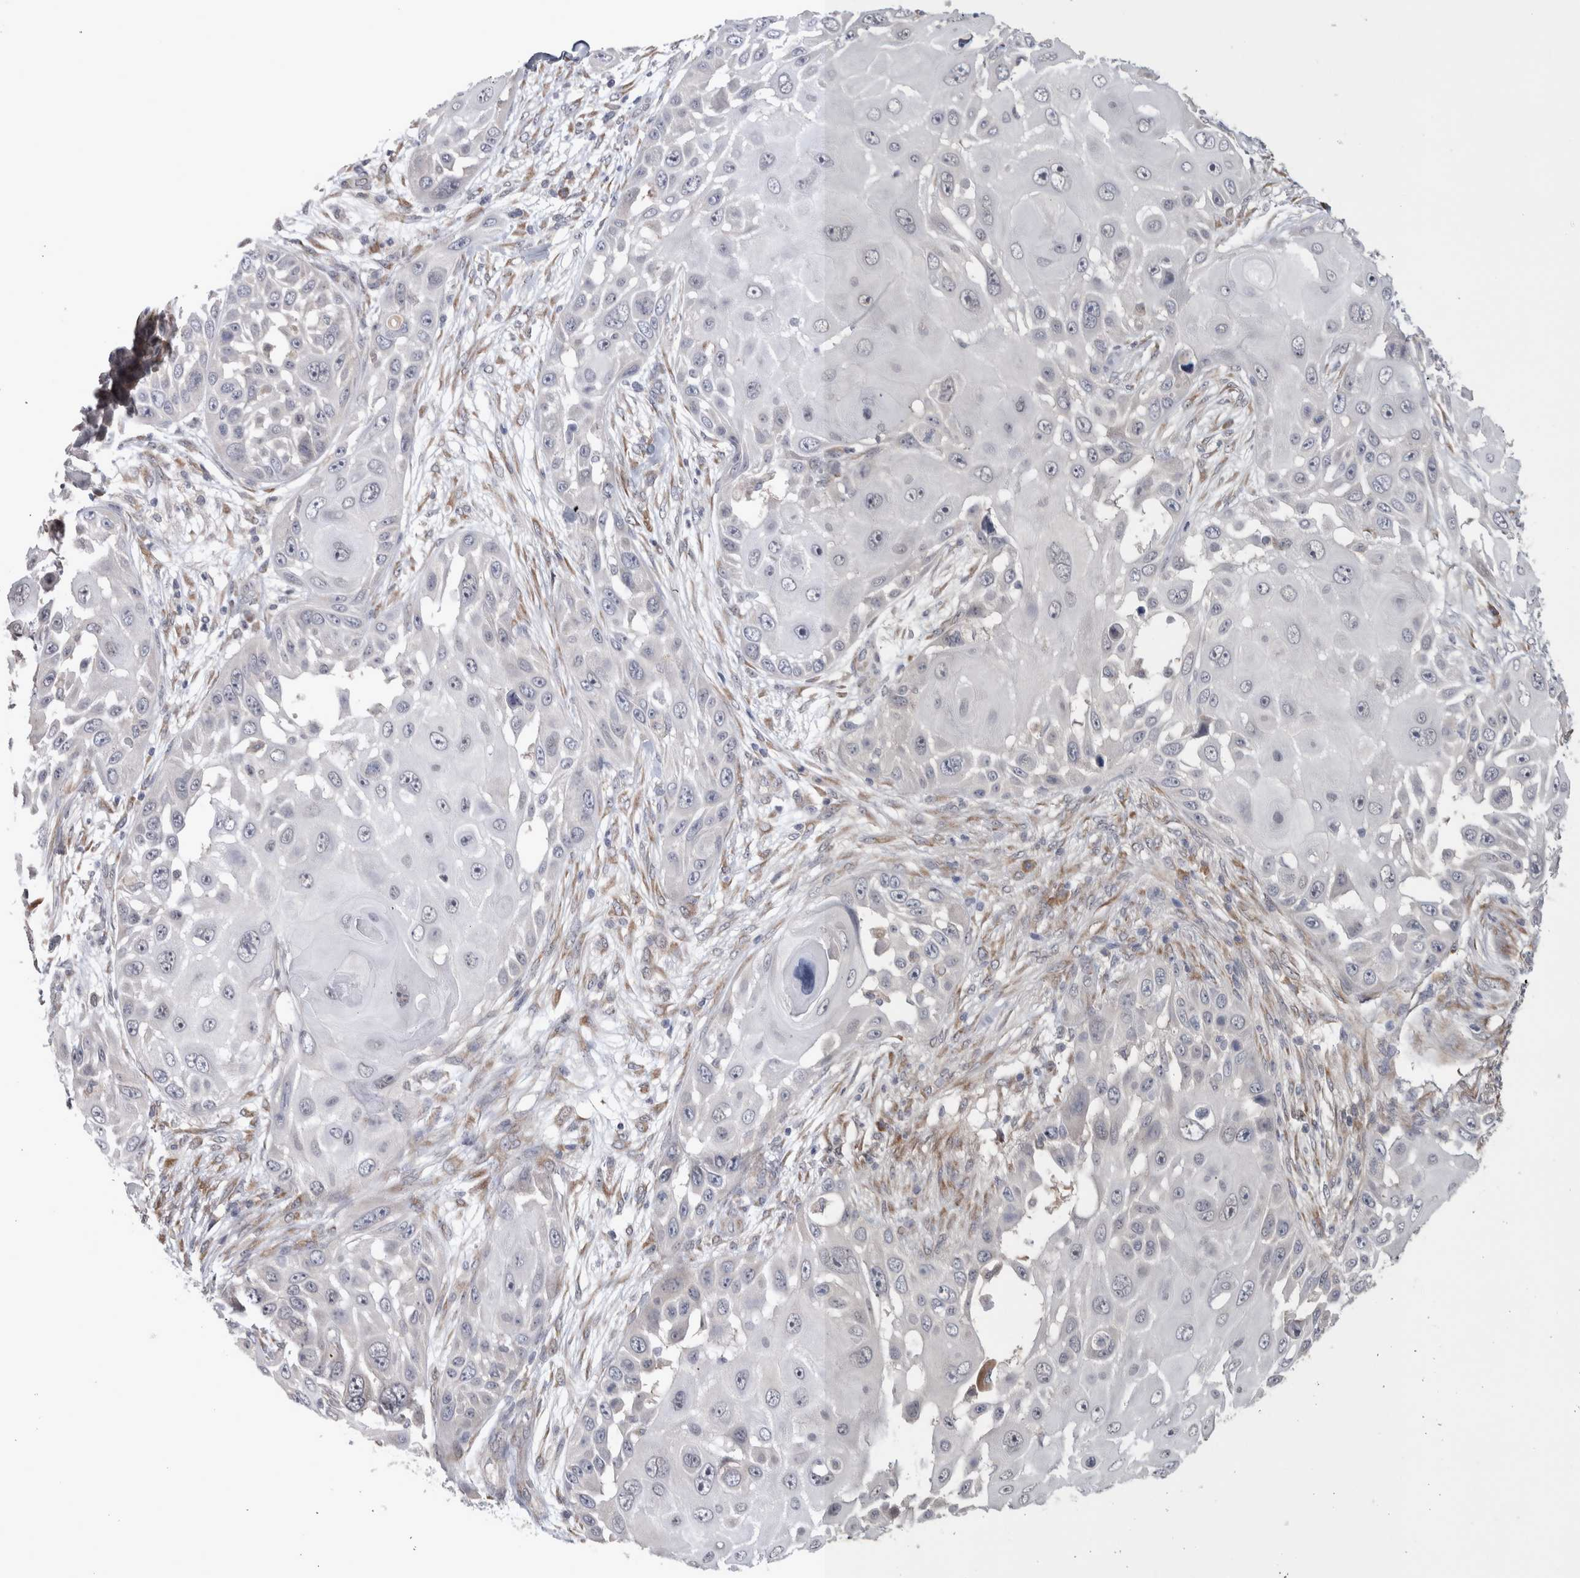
{"staining": {"intensity": "negative", "quantity": "none", "location": "none"}, "tissue": "skin cancer", "cell_type": "Tumor cells", "image_type": "cancer", "snomed": [{"axis": "morphology", "description": "Squamous cell carcinoma, NOS"}, {"axis": "topography", "description": "Skin"}], "caption": "Immunohistochemical staining of human skin cancer (squamous cell carcinoma) reveals no significant positivity in tumor cells.", "gene": "CUL2", "patient": {"sex": "female", "age": 44}}